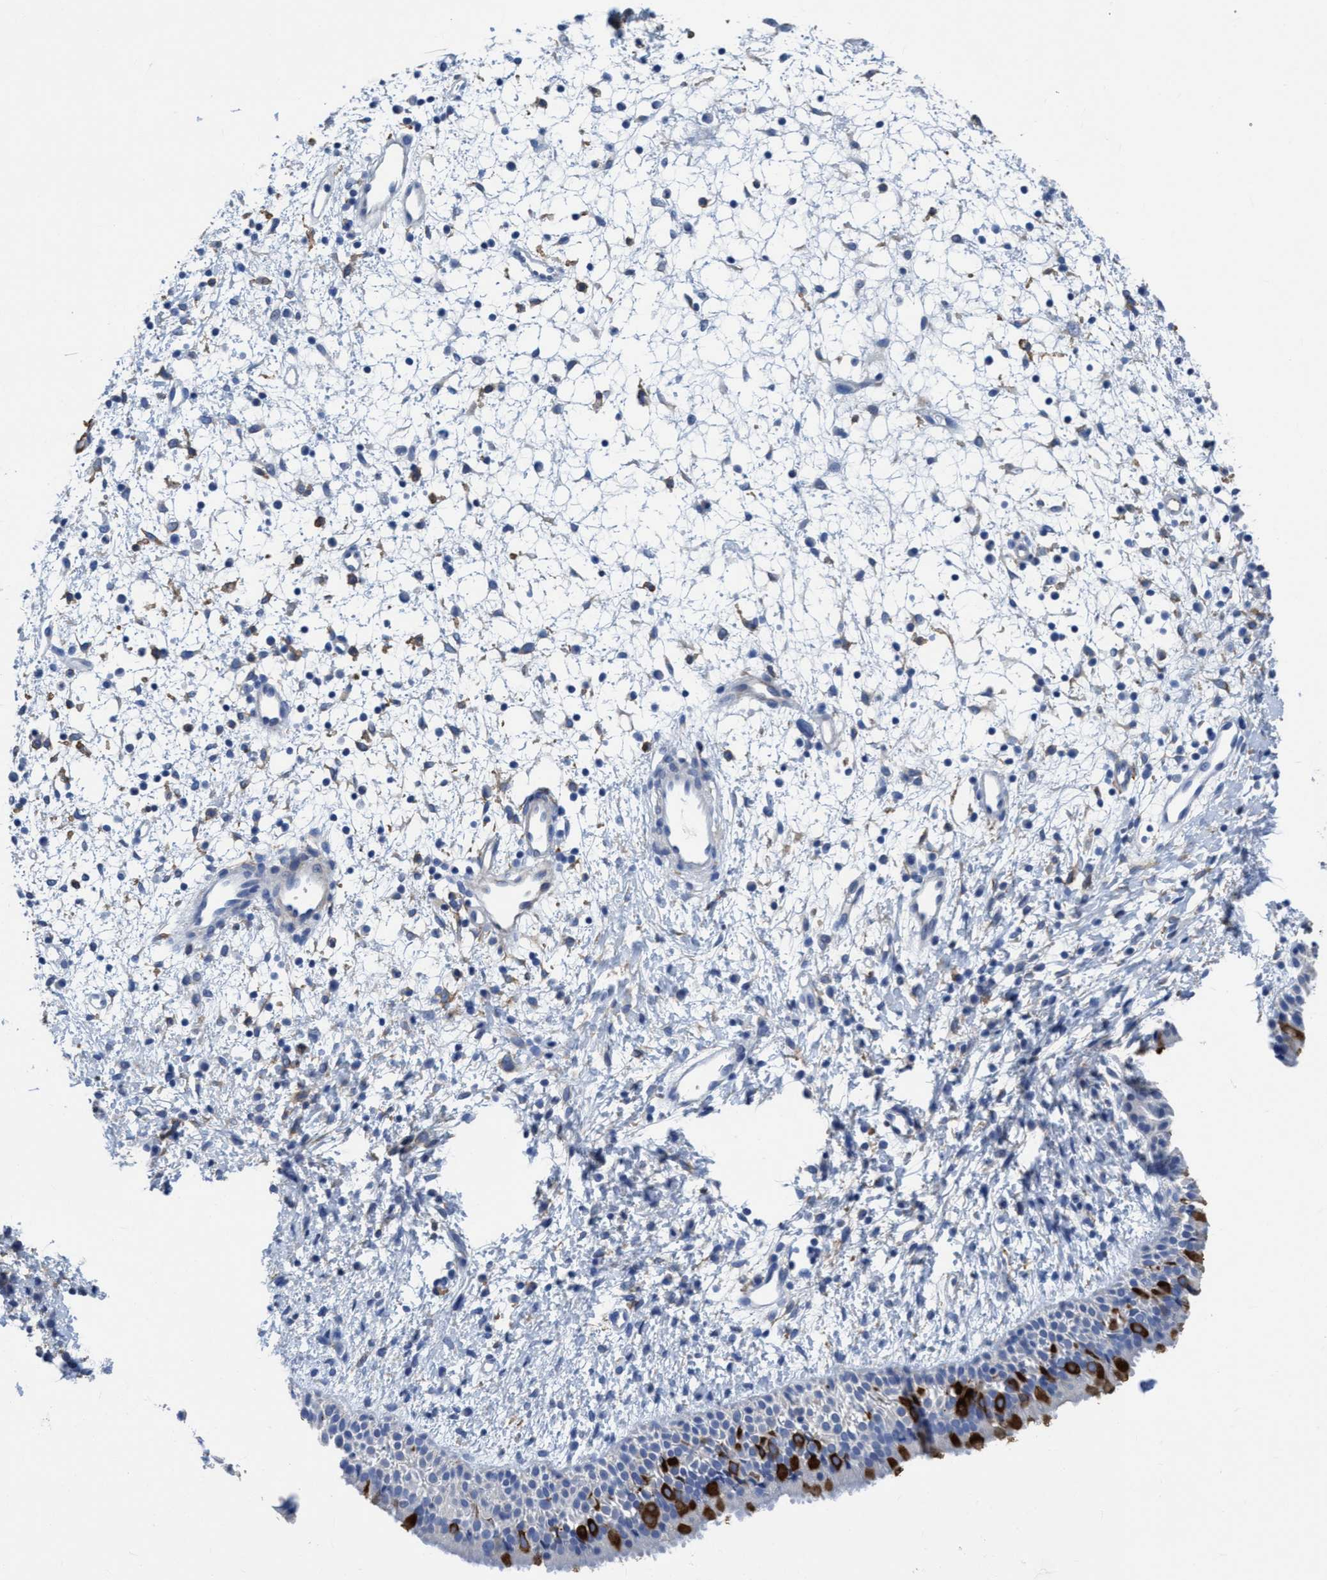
{"staining": {"intensity": "strong", "quantity": "25%-75%", "location": "cytoplasmic/membranous"}, "tissue": "nasopharynx", "cell_type": "Respiratory epithelial cells", "image_type": "normal", "snomed": [{"axis": "morphology", "description": "Normal tissue, NOS"}, {"axis": "topography", "description": "Nasopharynx"}], "caption": "Immunohistochemistry (DAB) staining of normal human nasopharynx reveals strong cytoplasmic/membranous protein expression in approximately 25%-75% of respiratory epithelial cells.", "gene": "DNAI1", "patient": {"sex": "male", "age": 22}}